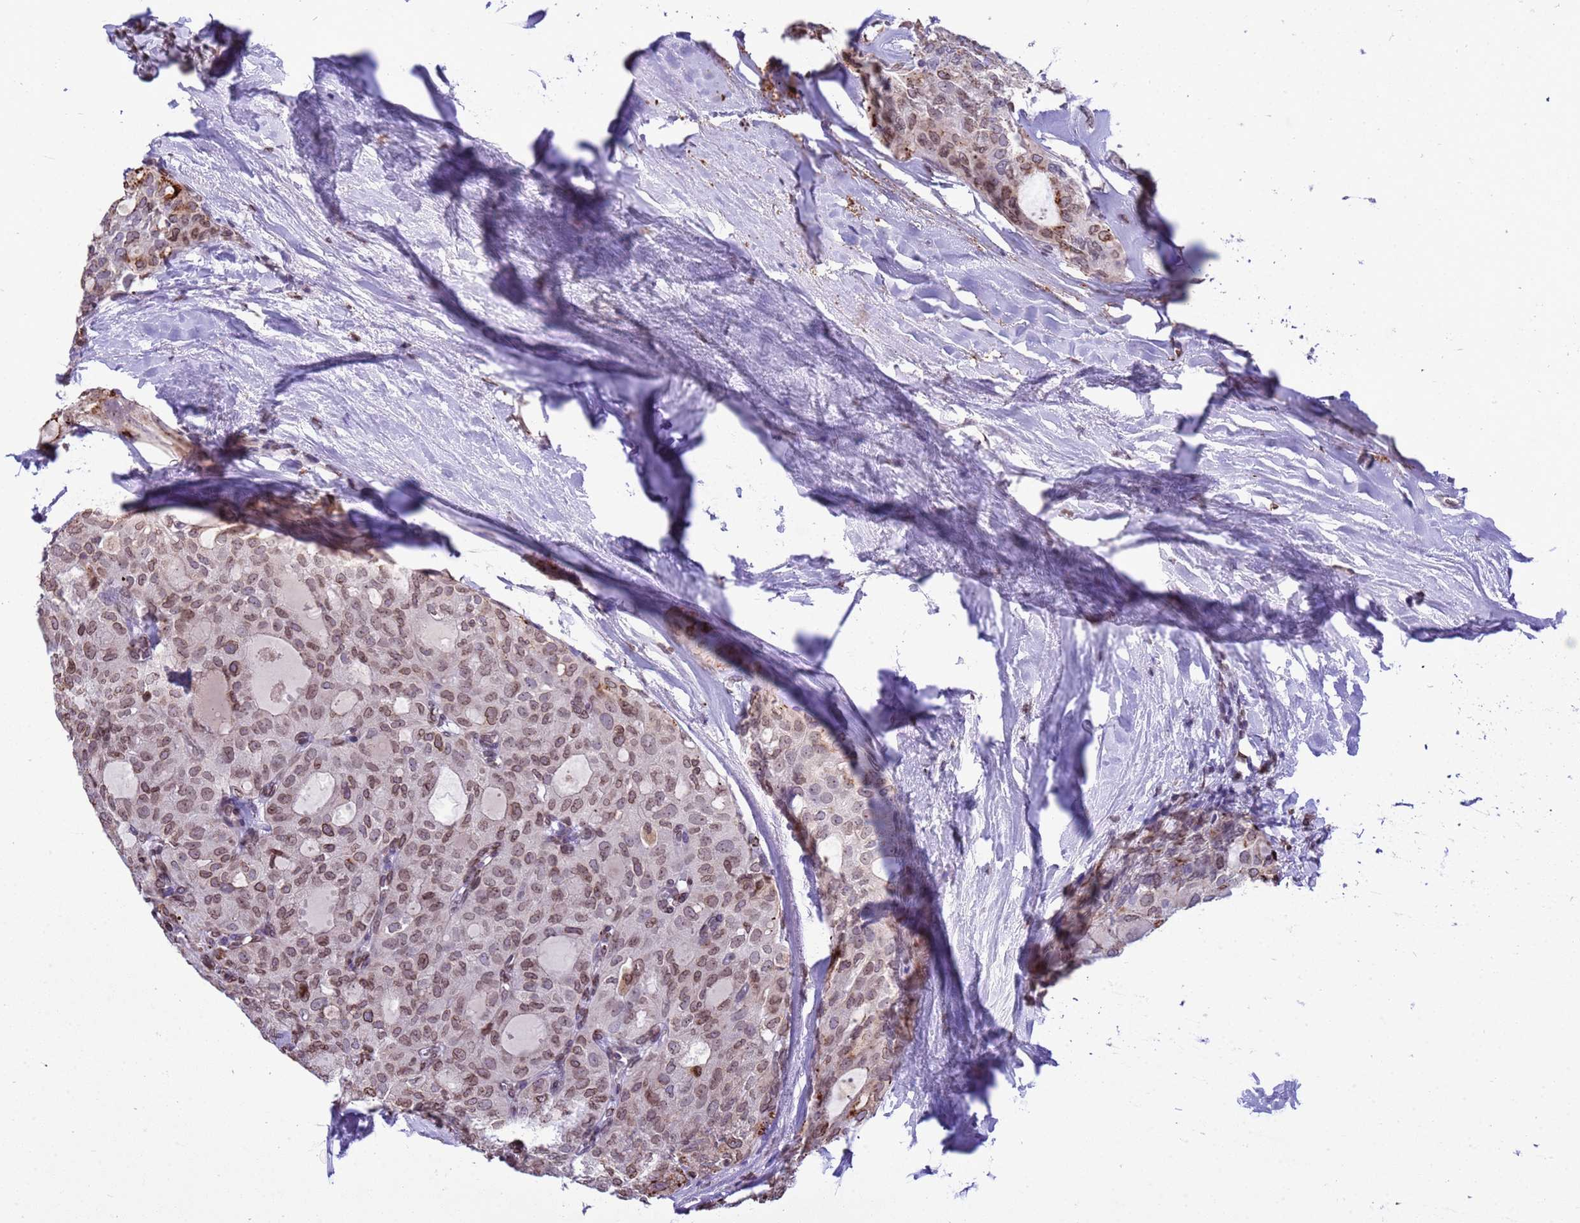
{"staining": {"intensity": "moderate", "quantity": ">75%", "location": "cytoplasmic/membranous,nuclear"}, "tissue": "thyroid cancer", "cell_type": "Tumor cells", "image_type": "cancer", "snomed": [{"axis": "morphology", "description": "Follicular adenoma carcinoma, NOS"}, {"axis": "topography", "description": "Thyroid gland"}], "caption": "Human thyroid follicular adenoma carcinoma stained with a protein marker demonstrates moderate staining in tumor cells.", "gene": "DHX37", "patient": {"sex": "male", "age": 75}}